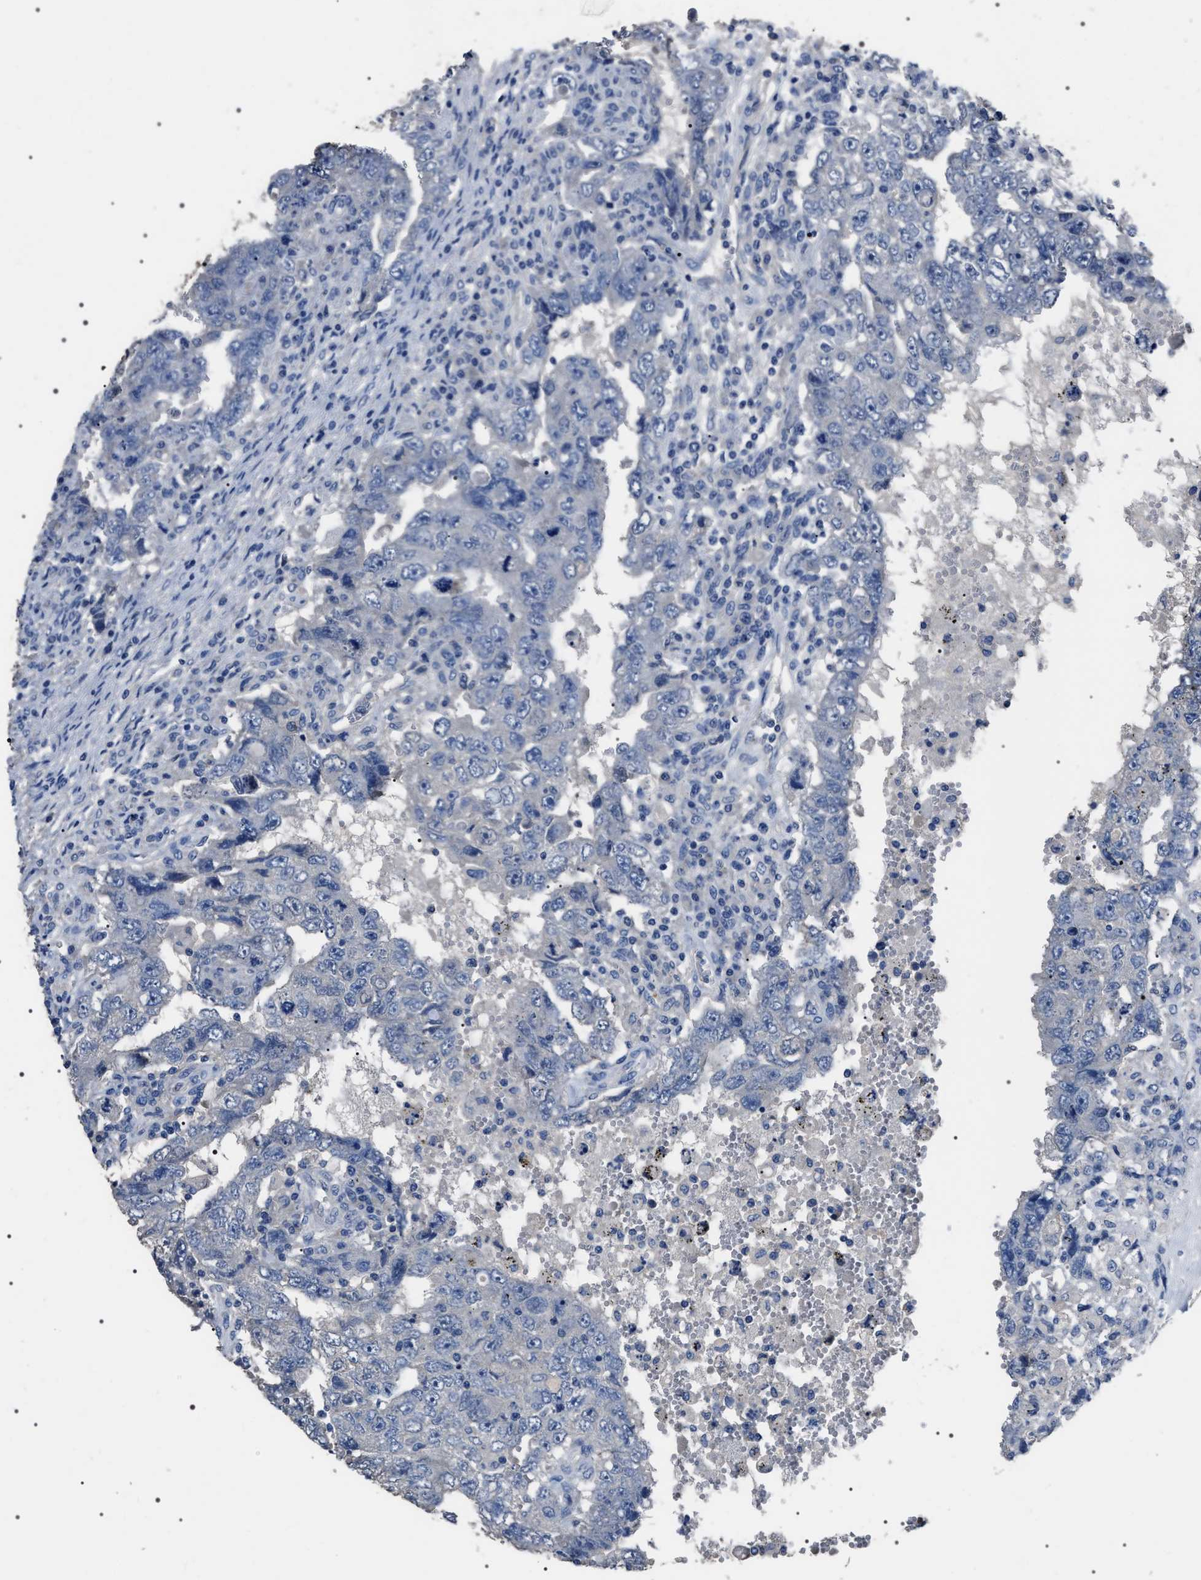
{"staining": {"intensity": "negative", "quantity": "none", "location": "none"}, "tissue": "testis cancer", "cell_type": "Tumor cells", "image_type": "cancer", "snomed": [{"axis": "morphology", "description": "Carcinoma, Embryonal, NOS"}, {"axis": "topography", "description": "Testis"}], "caption": "An immunohistochemistry (IHC) histopathology image of testis embryonal carcinoma is shown. There is no staining in tumor cells of testis embryonal carcinoma.", "gene": "TRIM54", "patient": {"sex": "male", "age": 26}}